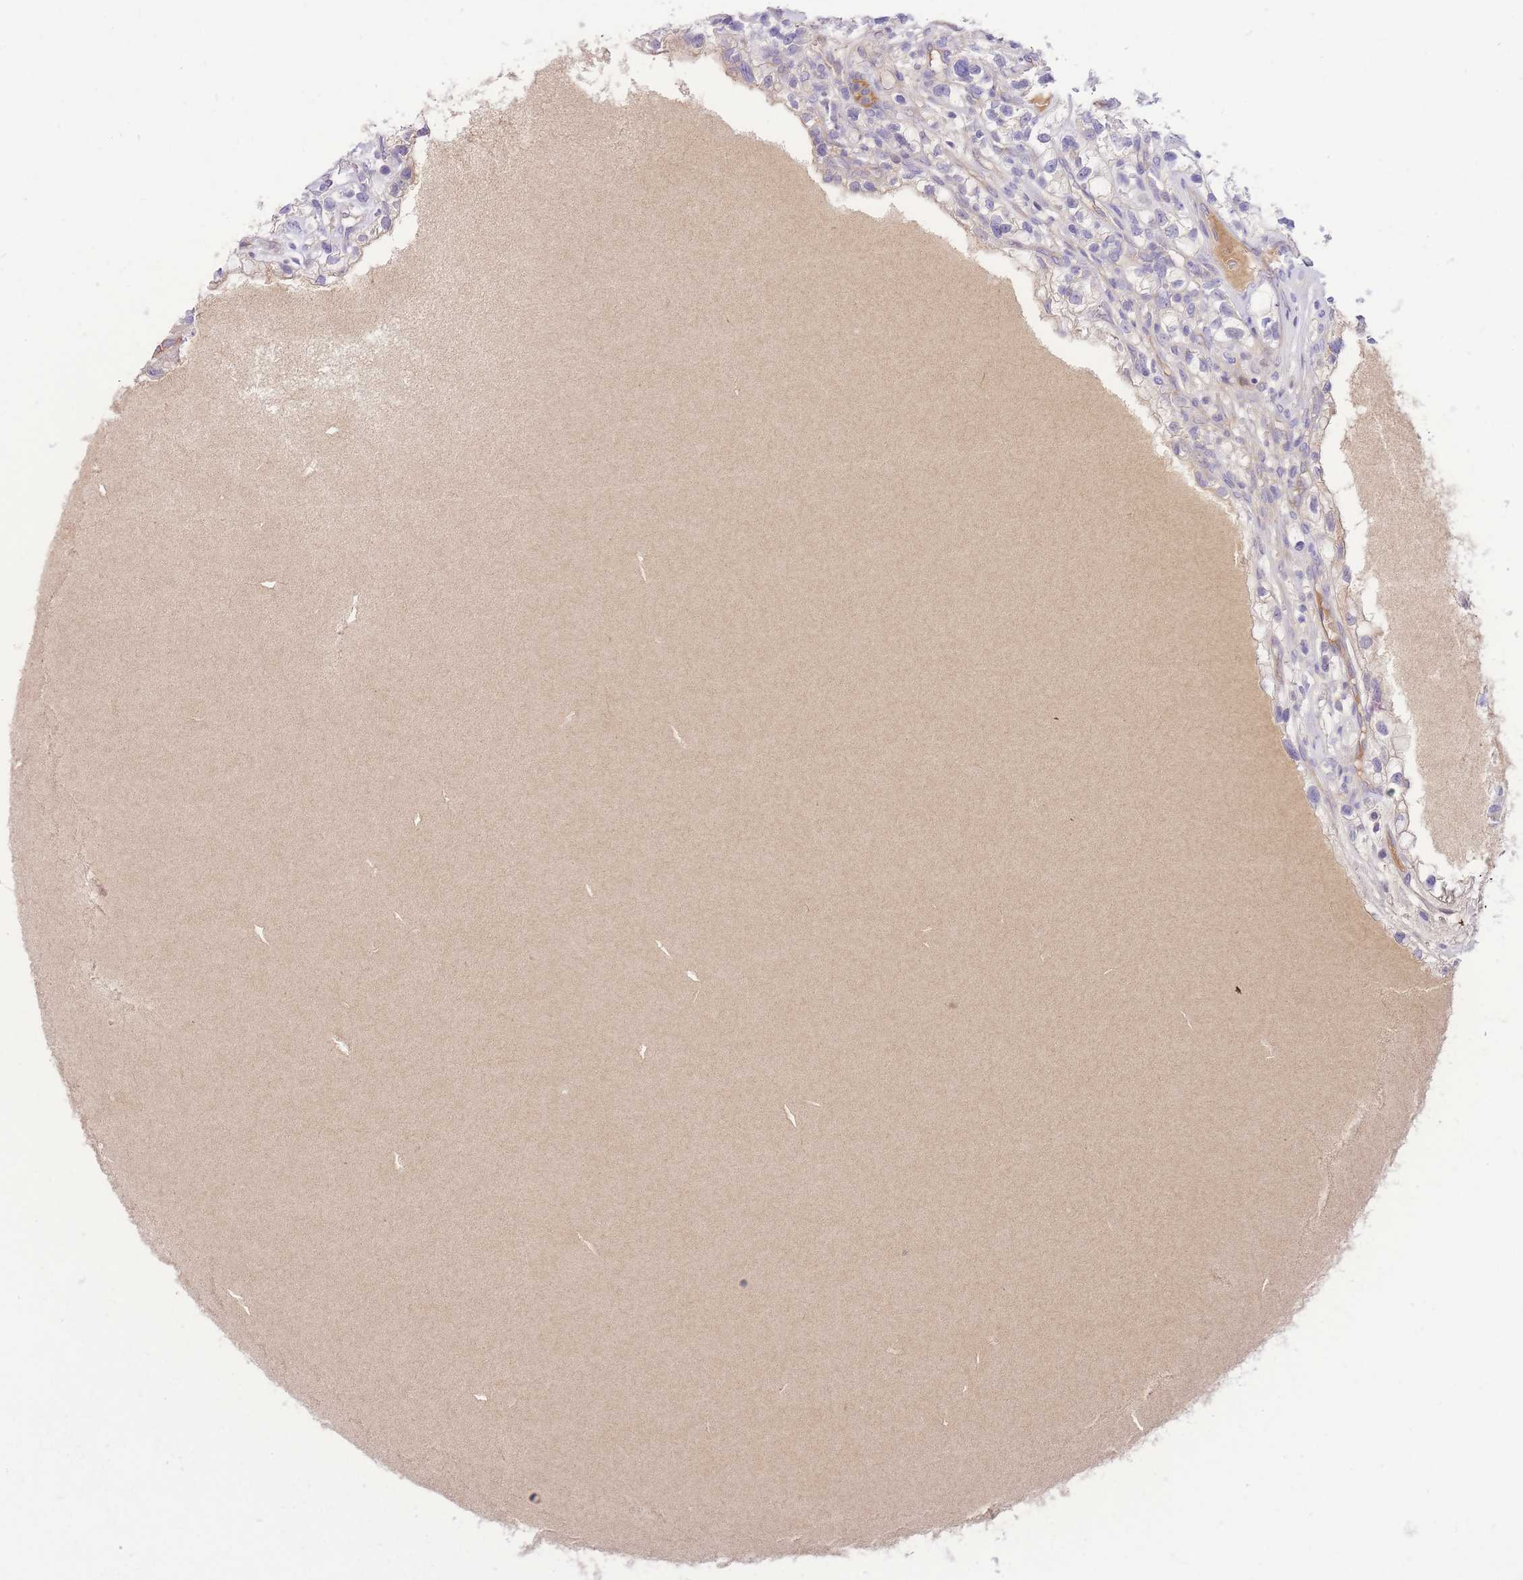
{"staining": {"intensity": "negative", "quantity": "none", "location": "none"}, "tissue": "renal cancer", "cell_type": "Tumor cells", "image_type": "cancer", "snomed": [{"axis": "morphology", "description": "Adenocarcinoma, NOS"}, {"axis": "topography", "description": "Kidney"}], "caption": "Renal cancer (adenocarcinoma) stained for a protein using immunohistochemistry (IHC) demonstrates no expression tumor cells.", "gene": "LIPH", "patient": {"sex": "female", "age": 57}}